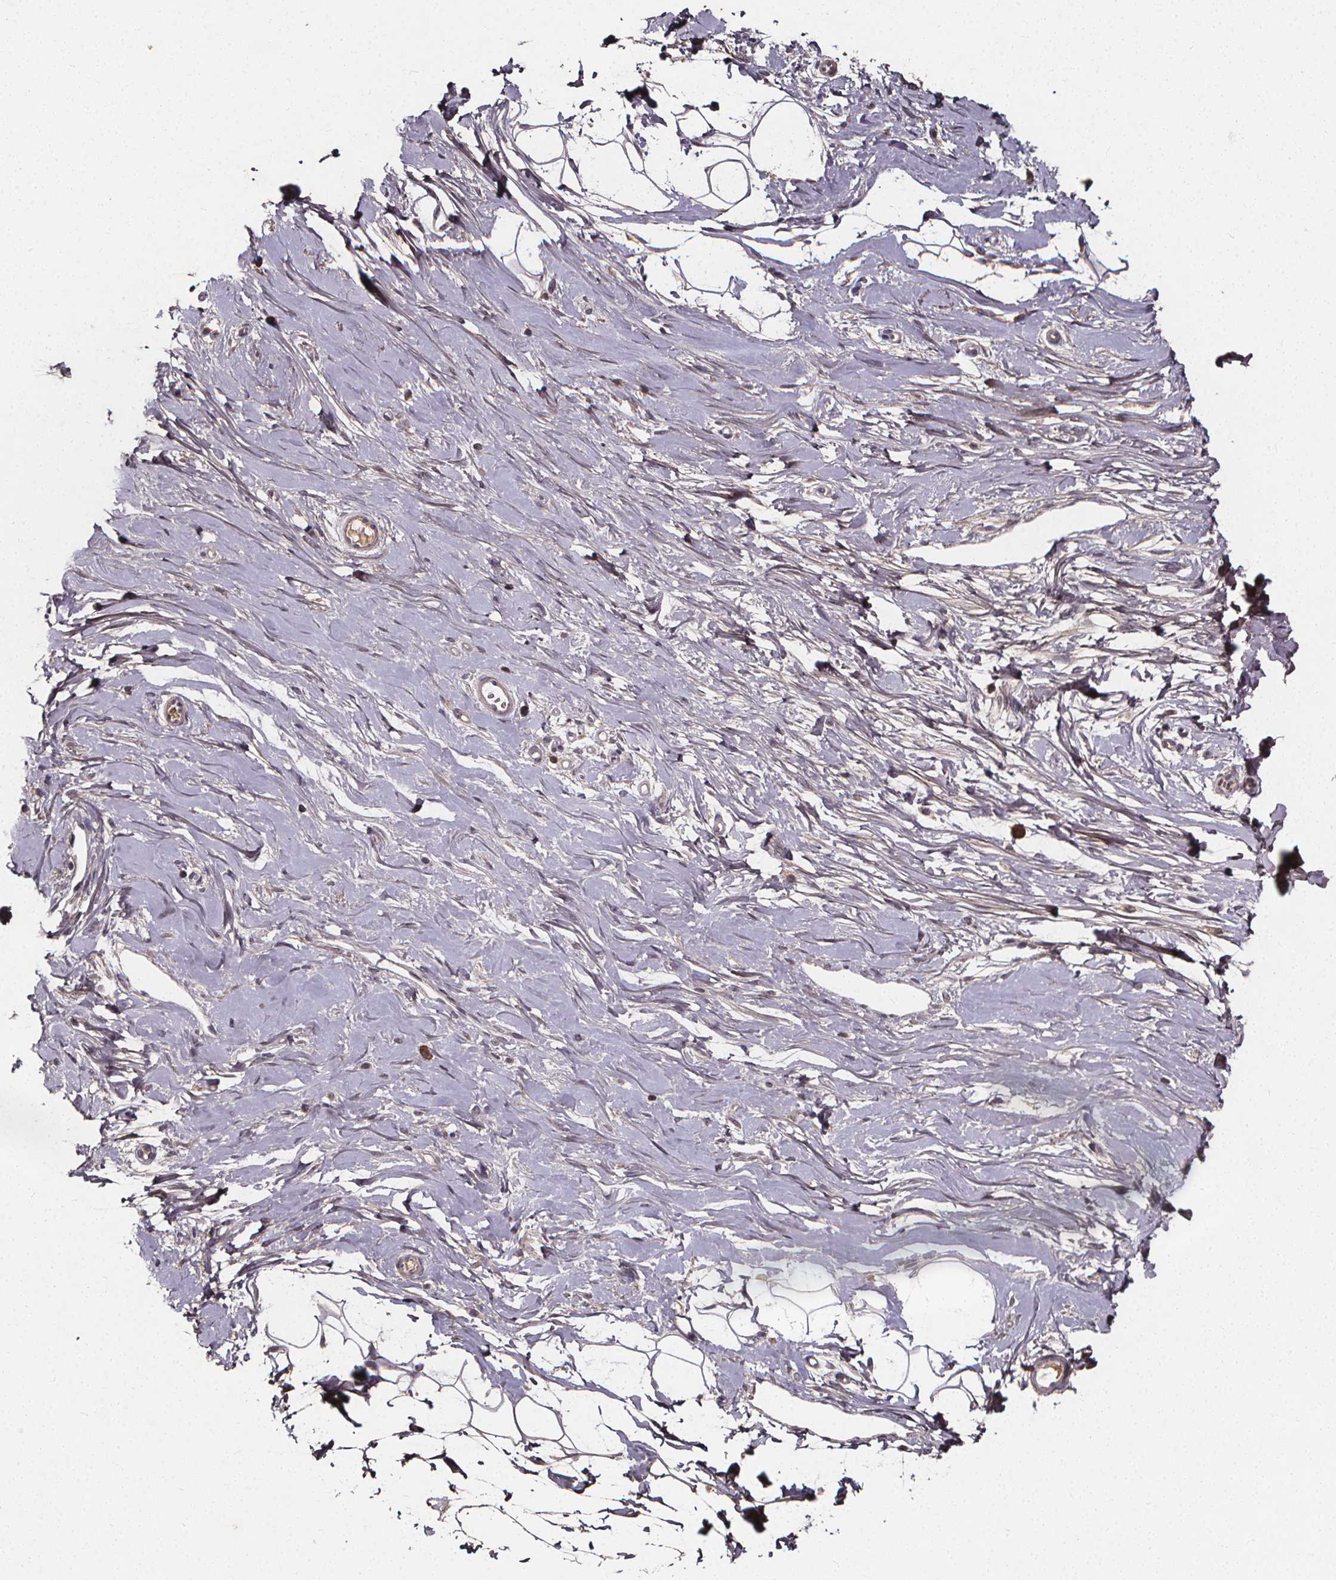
{"staining": {"intensity": "weak", "quantity": "<25%", "location": "cytoplasmic/membranous"}, "tissue": "breast", "cell_type": "Adipocytes", "image_type": "normal", "snomed": [{"axis": "morphology", "description": "Normal tissue, NOS"}, {"axis": "topography", "description": "Breast"}], "caption": "IHC of benign human breast displays no expression in adipocytes.", "gene": "SPAG8", "patient": {"sex": "female", "age": 49}}